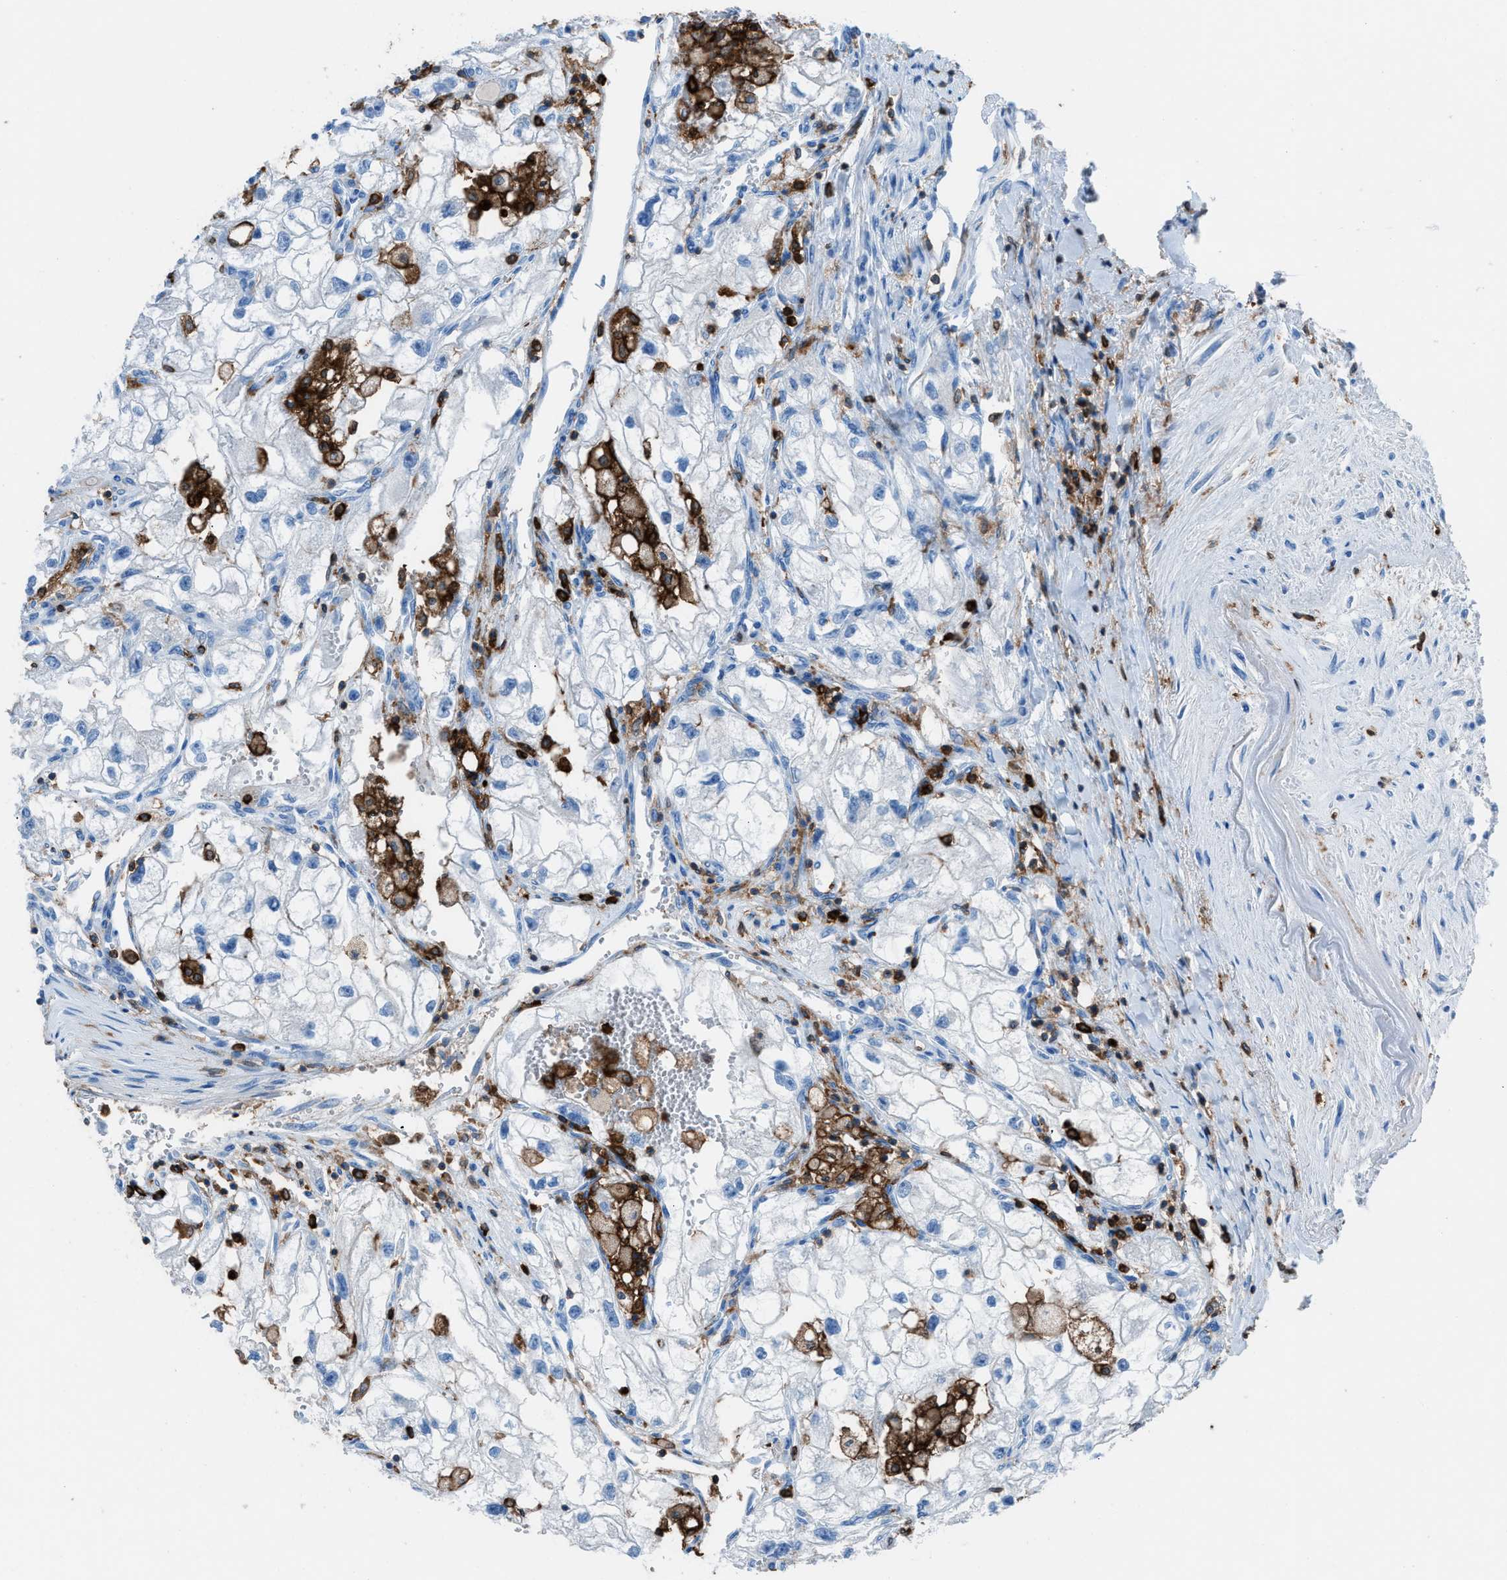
{"staining": {"intensity": "negative", "quantity": "none", "location": "none"}, "tissue": "renal cancer", "cell_type": "Tumor cells", "image_type": "cancer", "snomed": [{"axis": "morphology", "description": "Adenocarcinoma, NOS"}, {"axis": "topography", "description": "Kidney"}], "caption": "Micrograph shows no significant protein staining in tumor cells of renal cancer.", "gene": "ITGB2", "patient": {"sex": "female", "age": 70}}